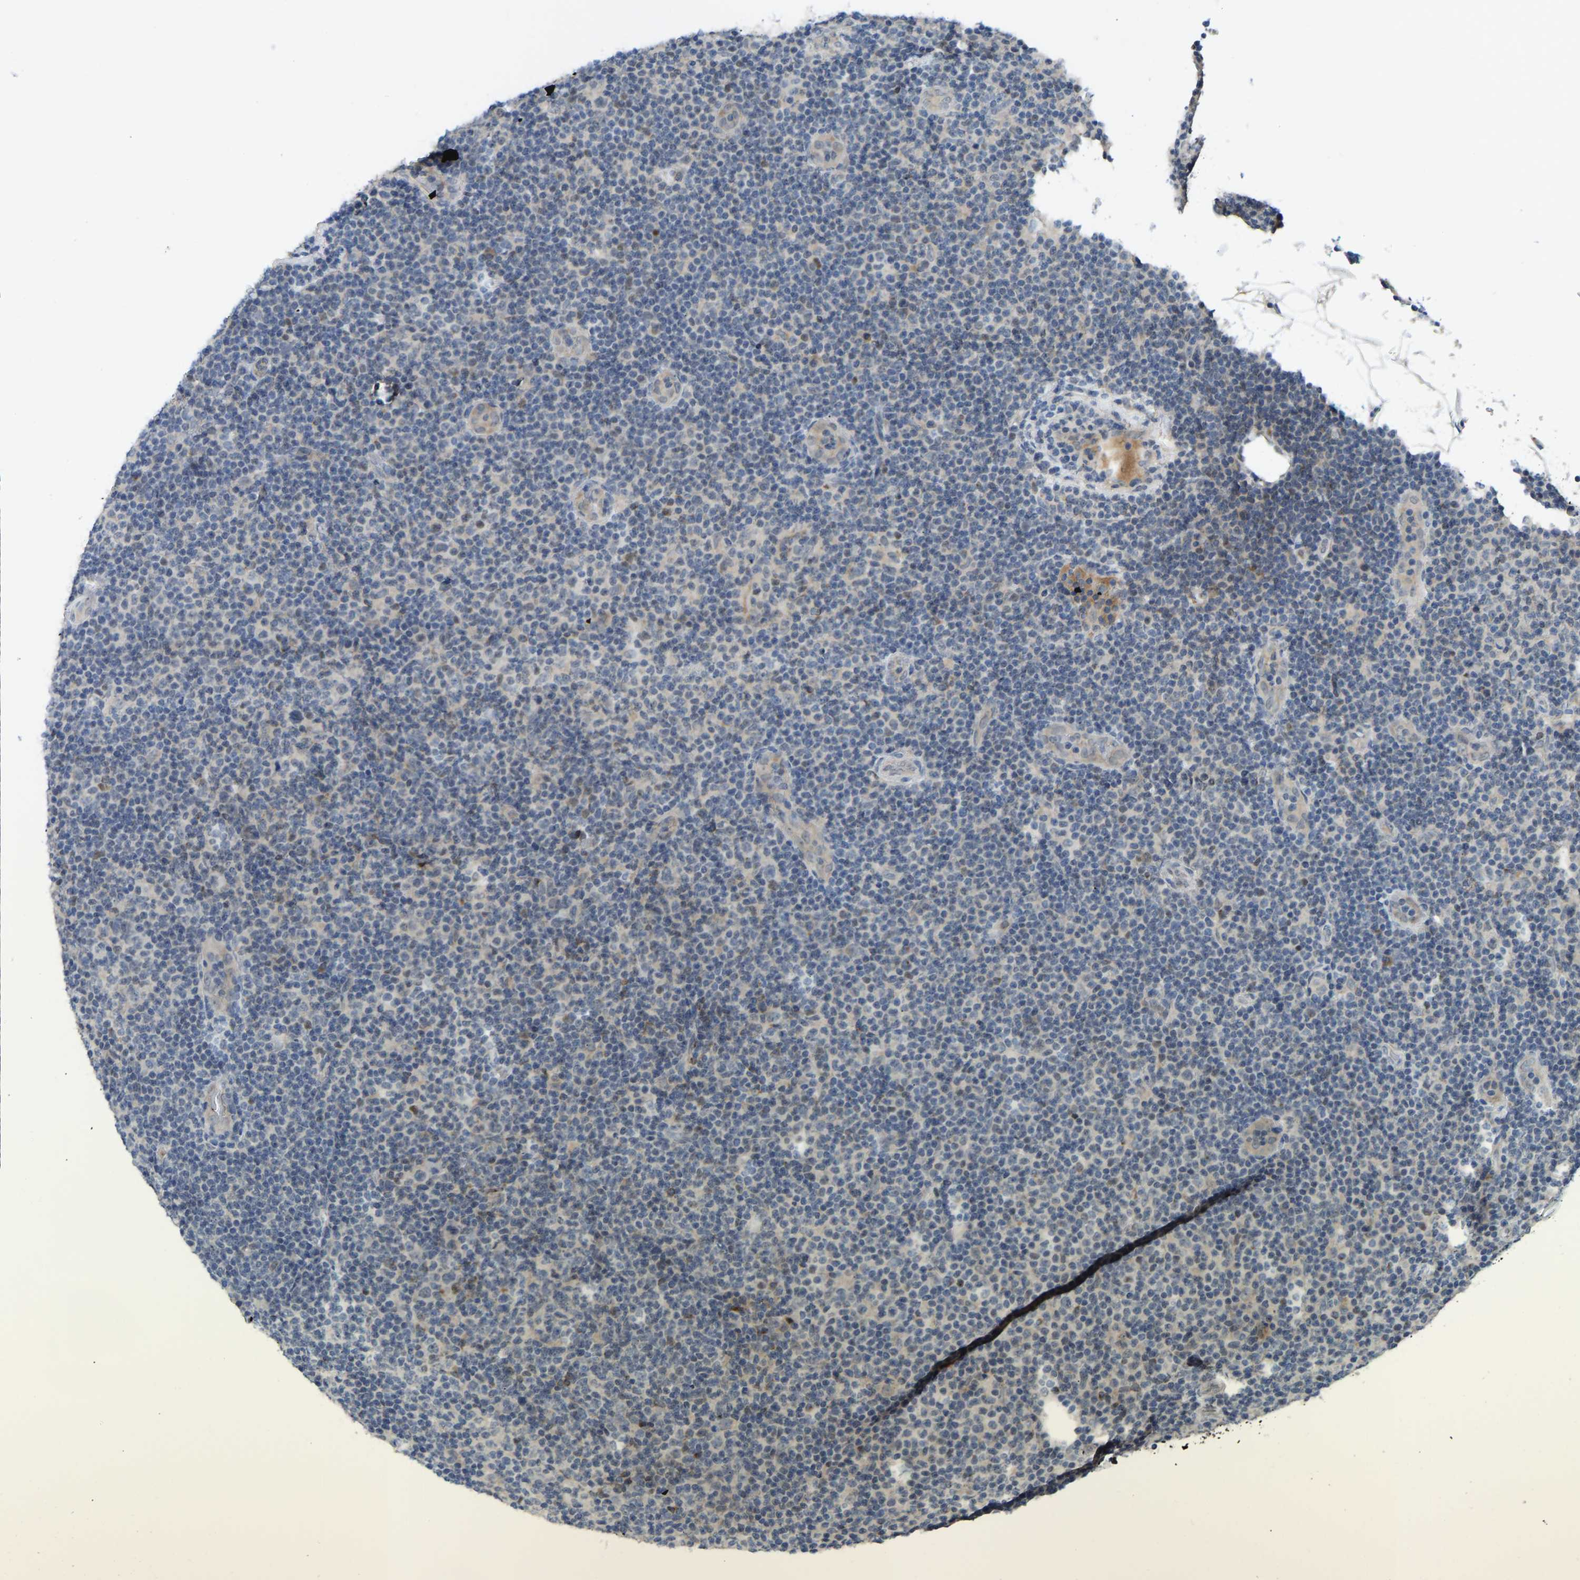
{"staining": {"intensity": "weak", "quantity": "<25%", "location": "nuclear"}, "tissue": "lymphoma", "cell_type": "Tumor cells", "image_type": "cancer", "snomed": [{"axis": "morphology", "description": "Malignant lymphoma, non-Hodgkin's type, Low grade"}, {"axis": "topography", "description": "Lymph node"}], "caption": "This is an immunohistochemistry (IHC) histopathology image of human low-grade malignant lymphoma, non-Hodgkin's type. There is no positivity in tumor cells.", "gene": "ZNF251", "patient": {"sex": "male", "age": 66}}